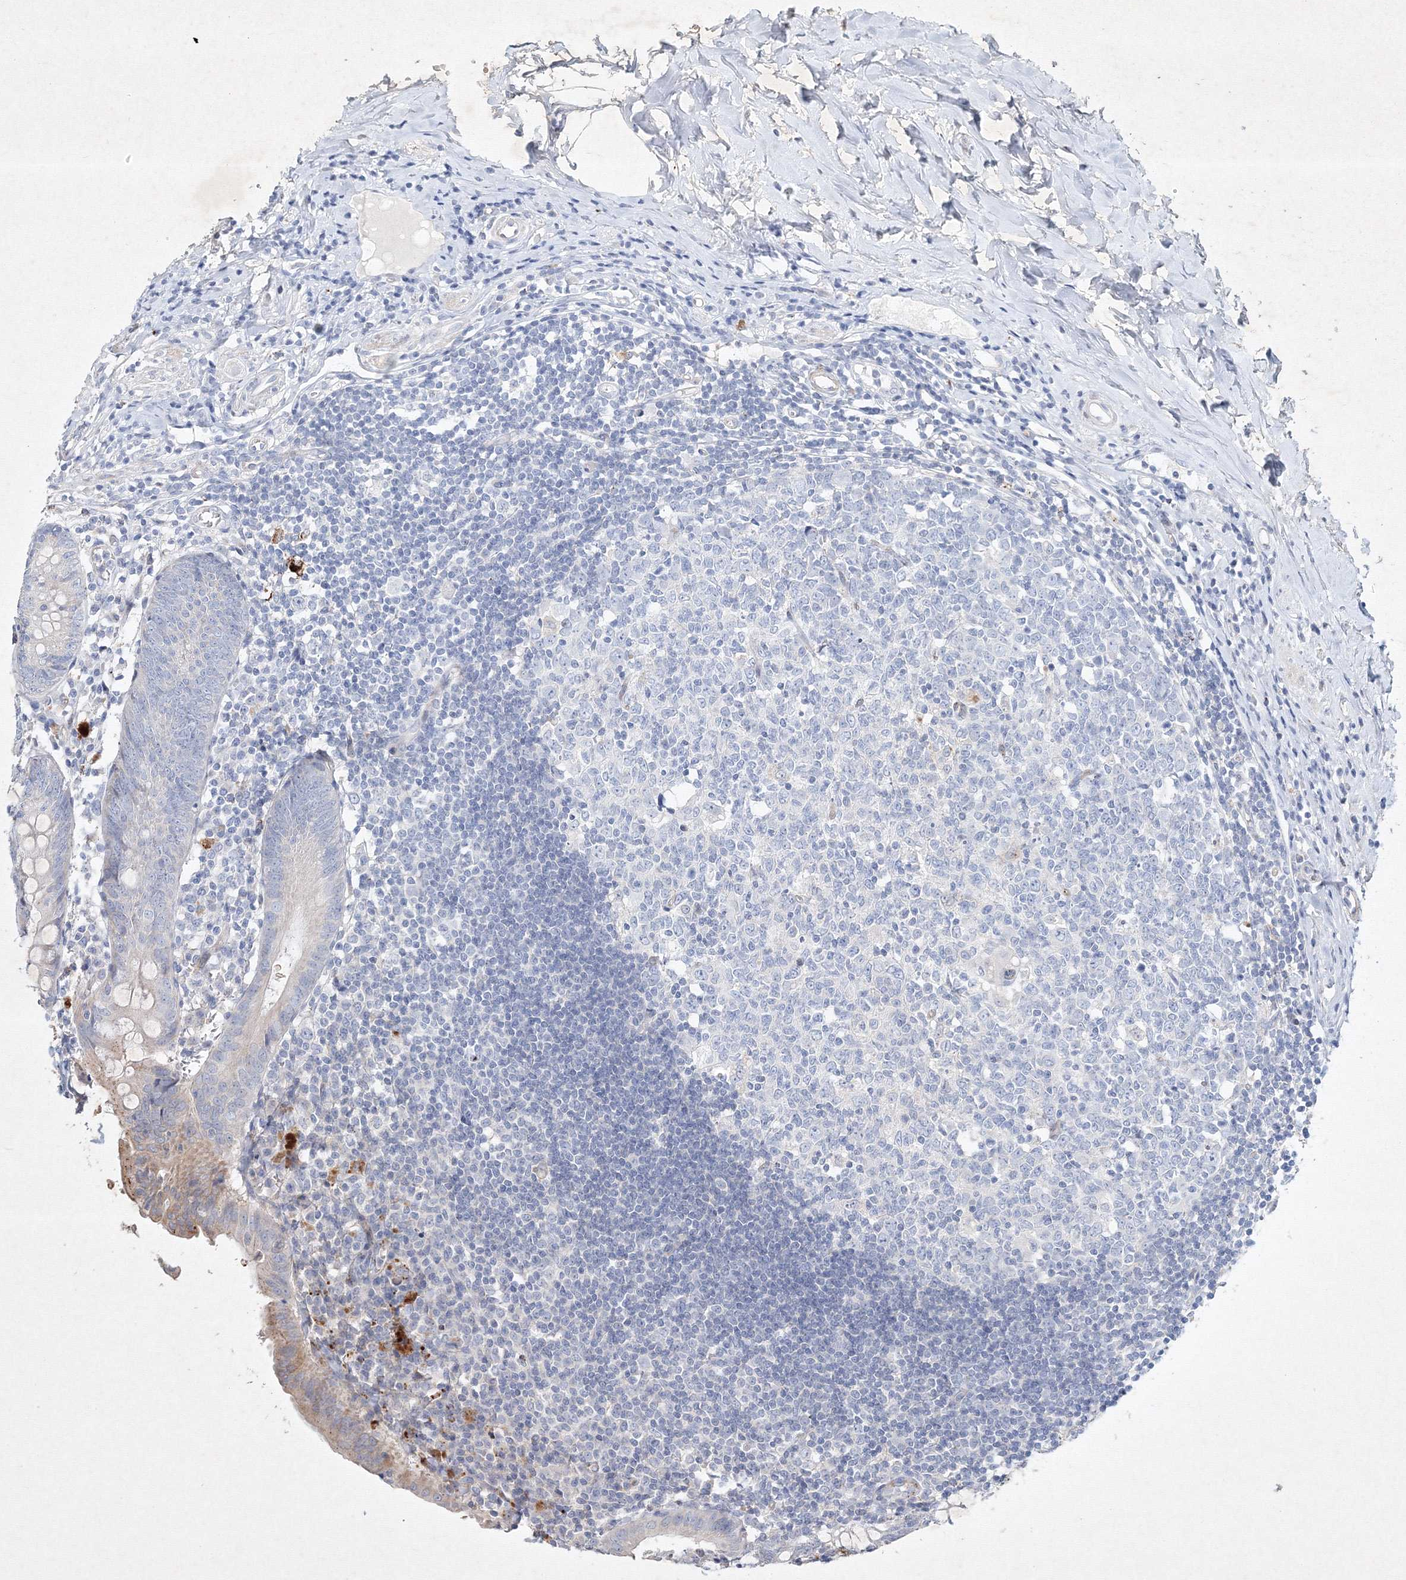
{"staining": {"intensity": "moderate", "quantity": "<25%", "location": "cytoplasmic/membranous"}, "tissue": "appendix", "cell_type": "Glandular cells", "image_type": "normal", "snomed": [{"axis": "morphology", "description": "Normal tissue, NOS"}, {"axis": "topography", "description": "Appendix"}], "caption": "Protein positivity by IHC reveals moderate cytoplasmic/membranous staining in about <25% of glandular cells in benign appendix. (DAB IHC, brown staining for protein, blue staining for nuclei).", "gene": "CXXC4", "patient": {"sex": "female", "age": 54}}